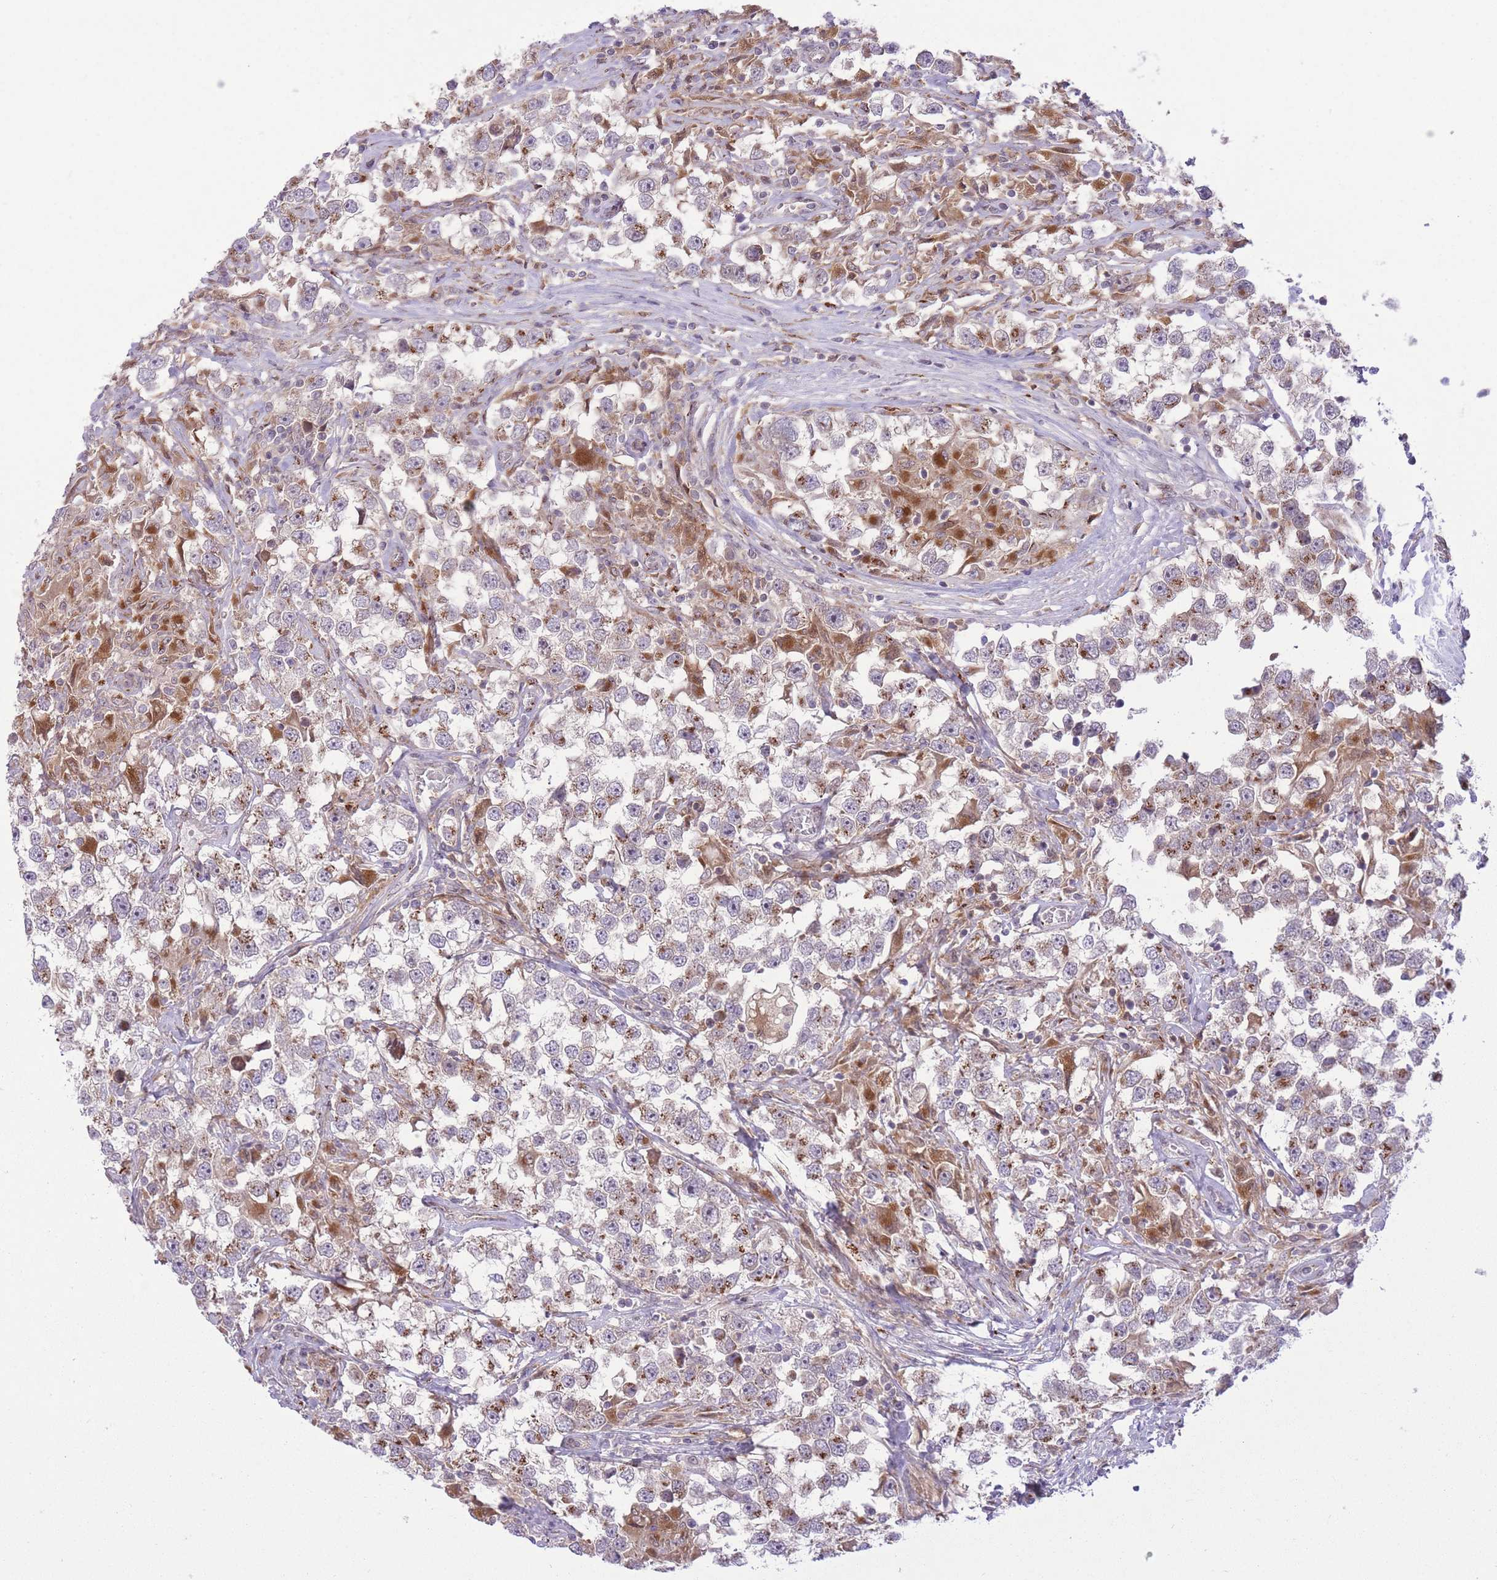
{"staining": {"intensity": "moderate", "quantity": "<25%", "location": "cytoplasmic/membranous"}, "tissue": "testis cancer", "cell_type": "Tumor cells", "image_type": "cancer", "snomed": [{"axis": "morphology", "description": "Seminoma, NOS"}, {"axis": "topography", "description": "Testis"}], "caption": "A high-resolution image shows immunohistochemistry (IHC) staining of testis cancer, which exhibits moderate cytoplasmic/membranous positivity in about <25% of tumor cells.", "gene": "ZBED5", "patient": {"sex": "male", "age": 46}}